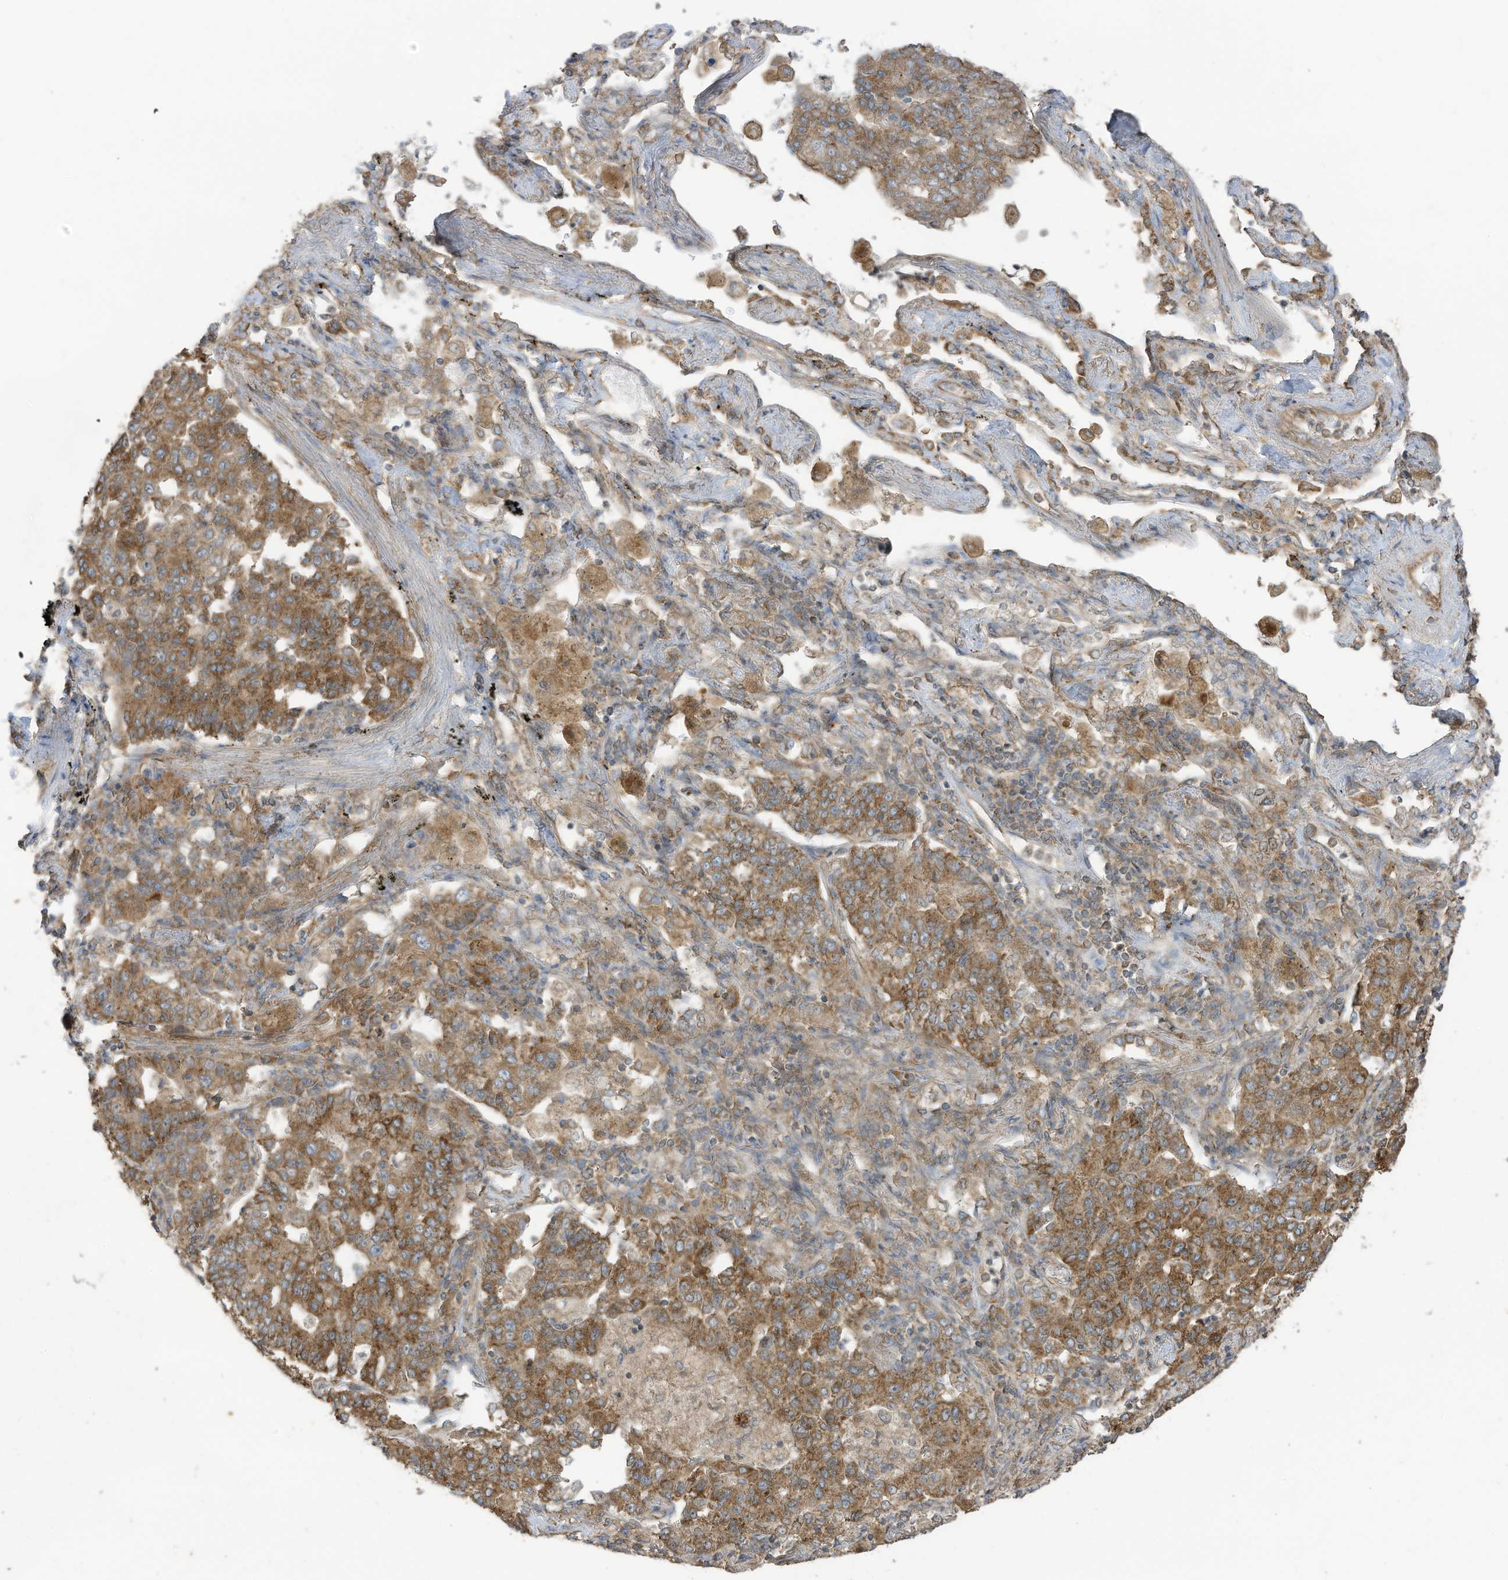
{"staining": {"intensity": "moderate", "quantity": ">75%", "location": "cytoplasmic/membranous"}, "tissue": "lung cancer", "cell_type": "Tumor cells", "image_type": "cancer", "snomed": [{"axis": "morphology", "description": "Adenocarcinoma, NOS"}, {"axis": "topography", "description": "Lung"}], "caption": "Brown immunohistochemical staining in human adenocarcinoma (lung) demonstrates moderate cytoplasmic/membranous staining in about >75% of tumor cells.", "gene": "CGAS", "patient": {"sex": "male", "age": 49}}